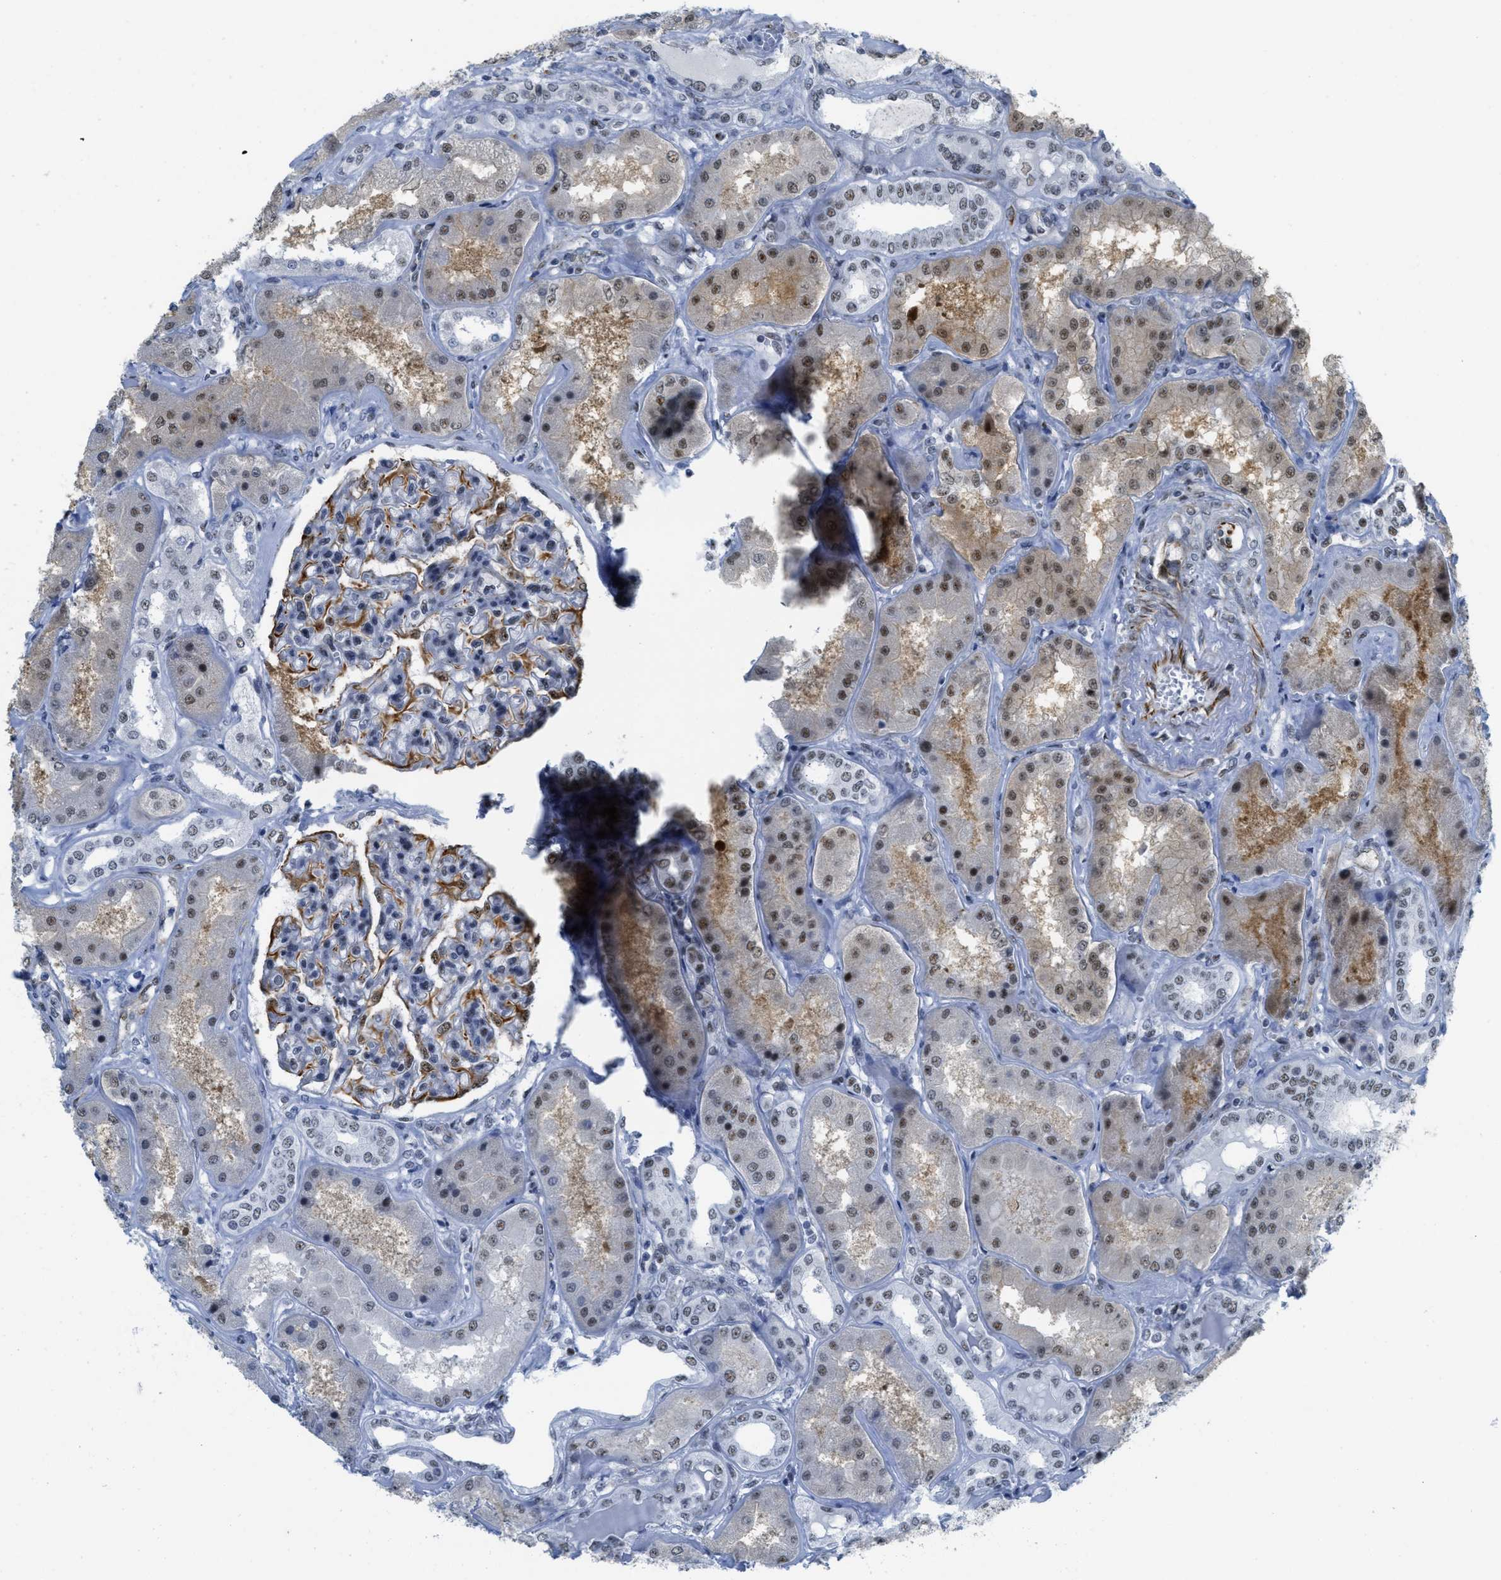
{"staining": {"intensity": "strong", "quantity": "25%-75%", "location": "cytoplasmic/membranous,nuclear"}, "tissue": "kidney", "cell_type": "Cells in glomeruli", "image_type": "normal", "snomed": [{"axis": "morphology", "description": "Normal tissue, NOS"}, {"axis": "topography", "description": "Kidney"}], "caption": "Strong cytoplasmic/membranous,nuclear positivity is identified in approximately 25%-75% of cells in glomeruli in normal kidney.", "gene": "LRRC8B", "patient": {"sex": "female", "age": 56}}